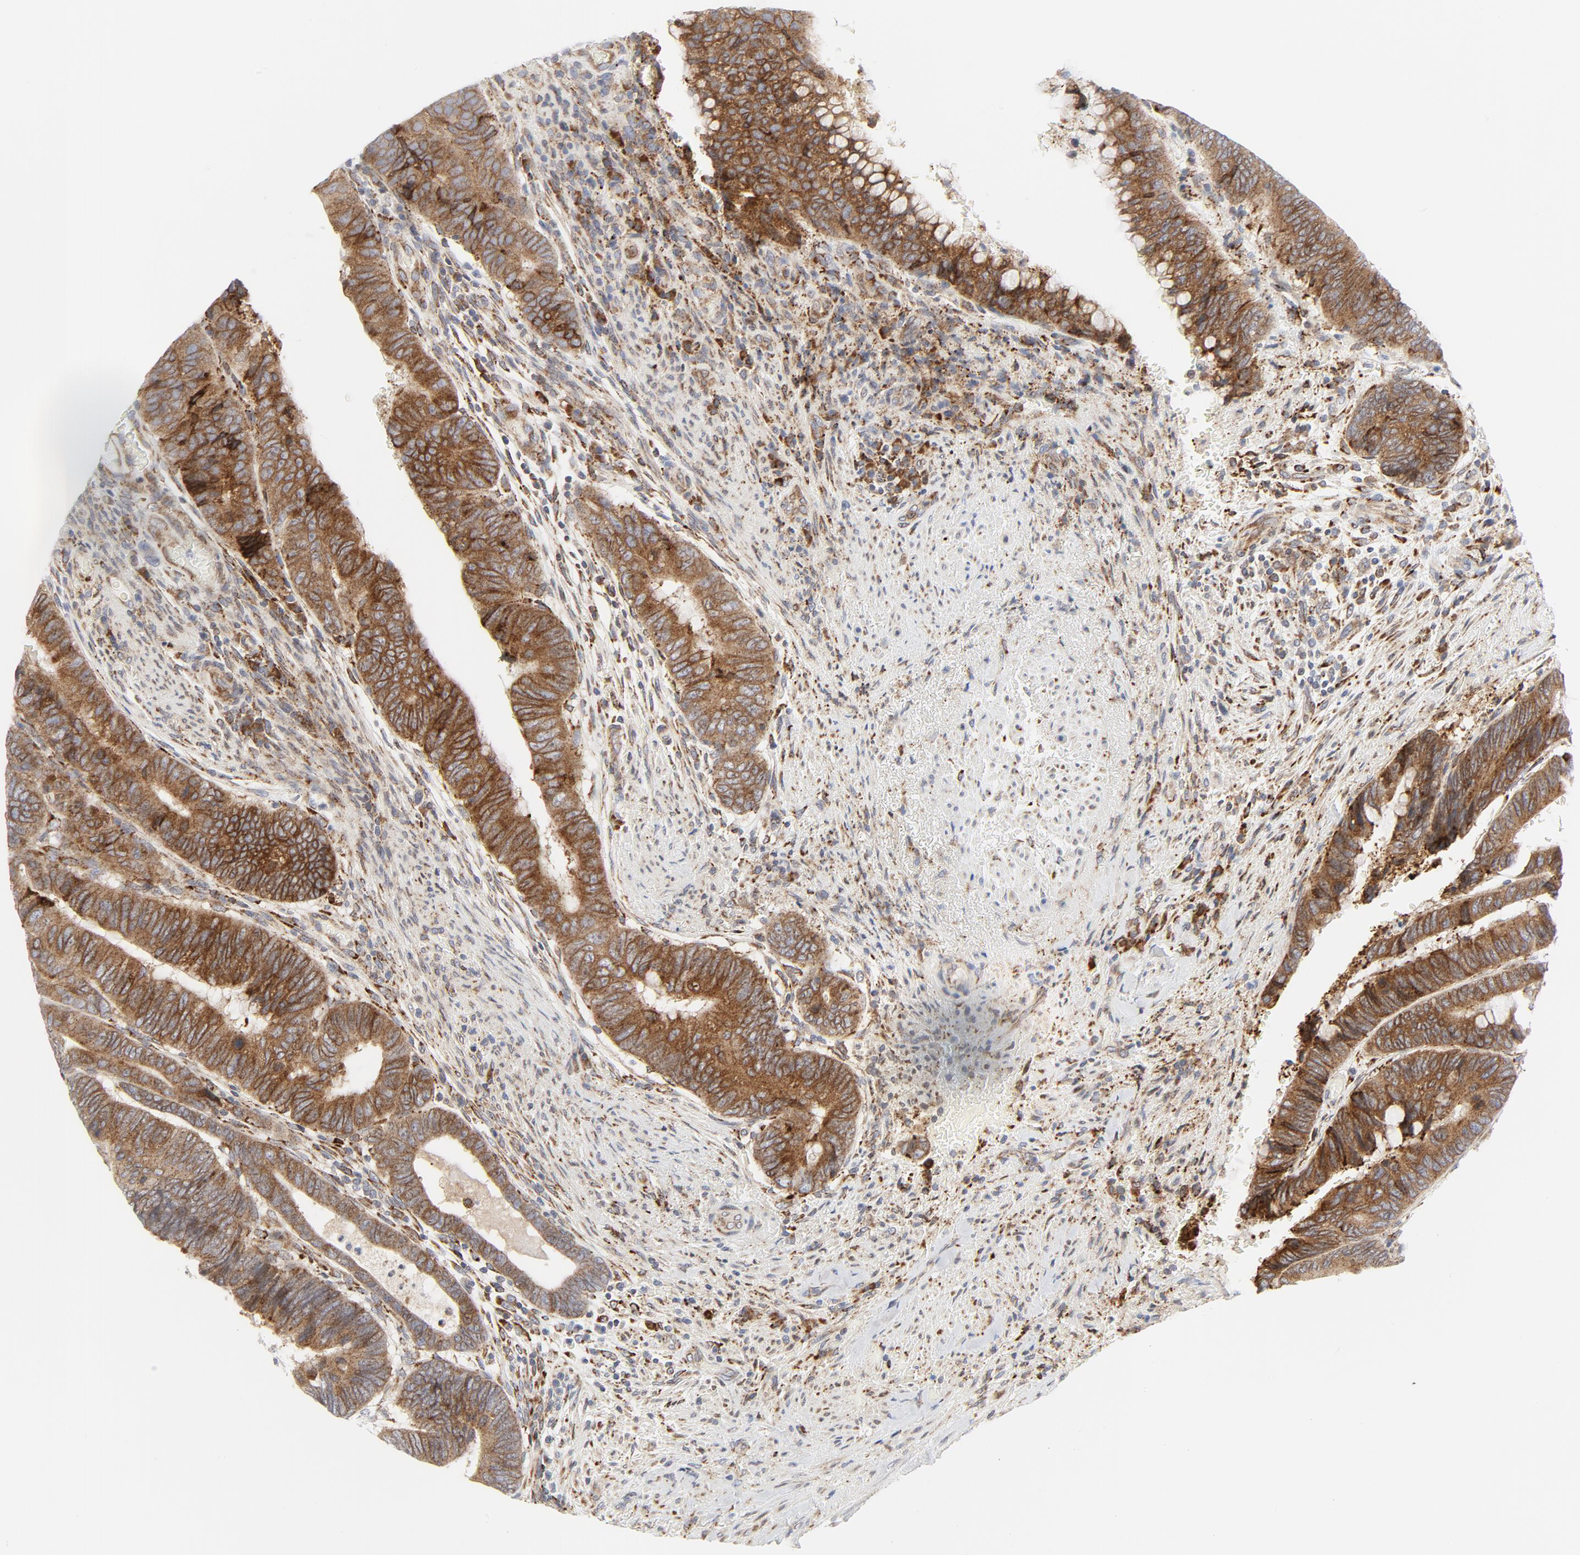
{"staining": {"intensity": "moderate", "quantity": ">75%", "location": "cytoplasmic/membranous"}, "tissue": "colorectal cancer", "cell_type": "Tumor cells", "image_type": "cancer", "snomed": [{"axis": "morphology", "description": "Normal tissue, NOS"}, {"axis": "morphology", "description": "Adenocarcinoma, NOS"}, {"axis": "topography", "description": "Rectum"}], "caption": "Colorectal cancer stained for a protein displays moderate cytoplasmic/membranous positivity in tumor cells.", "gene": "LRP6", "patient": {"sex": "male", "age": 92}}